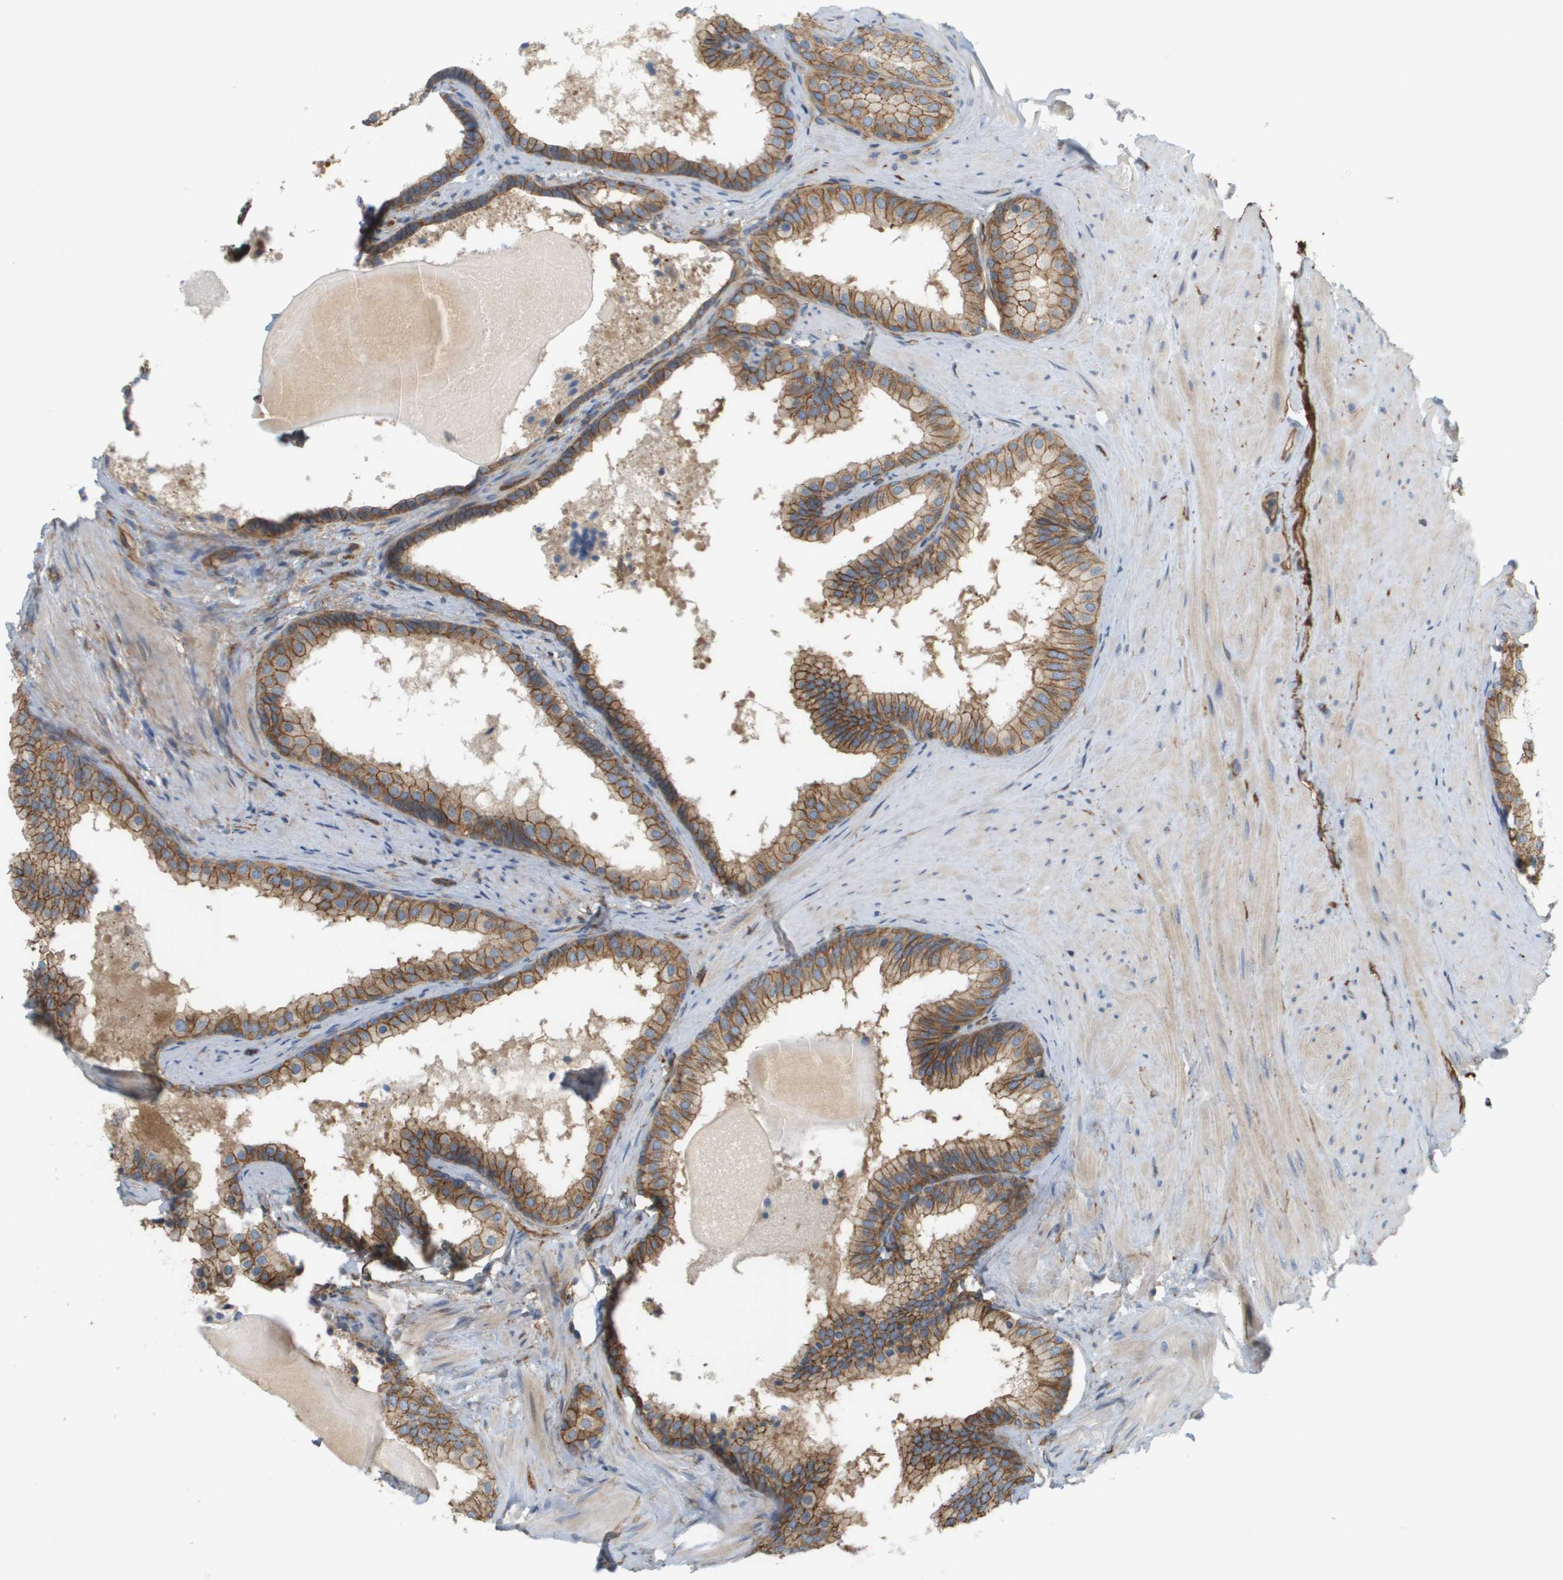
{"staining": {"intensity": "moderate", "quantity": ">75%", "location": "cytoplasmic/membranous"}, "tissue": "prostate cancer", "cell_type": "Tumor cells", "image_type": "cancer", "snomed": [{"axis": "morphology", "description": "Adenocarcinoma, Low grade"}, {"axis": "topography", "description": "Prostate"}], "caption": "IHC of prostate low-grade adenocarcinoma shows medium levels of moderate cytoplasmic/membranous staining in approximately >75% of tumor cells. (Stains: DAB in brown, nuclei in blue, Microscopy: brightfield microscopy at high magnification).", "gene": "SGMS2", "patient": {"sex": "male", "age": 69}}